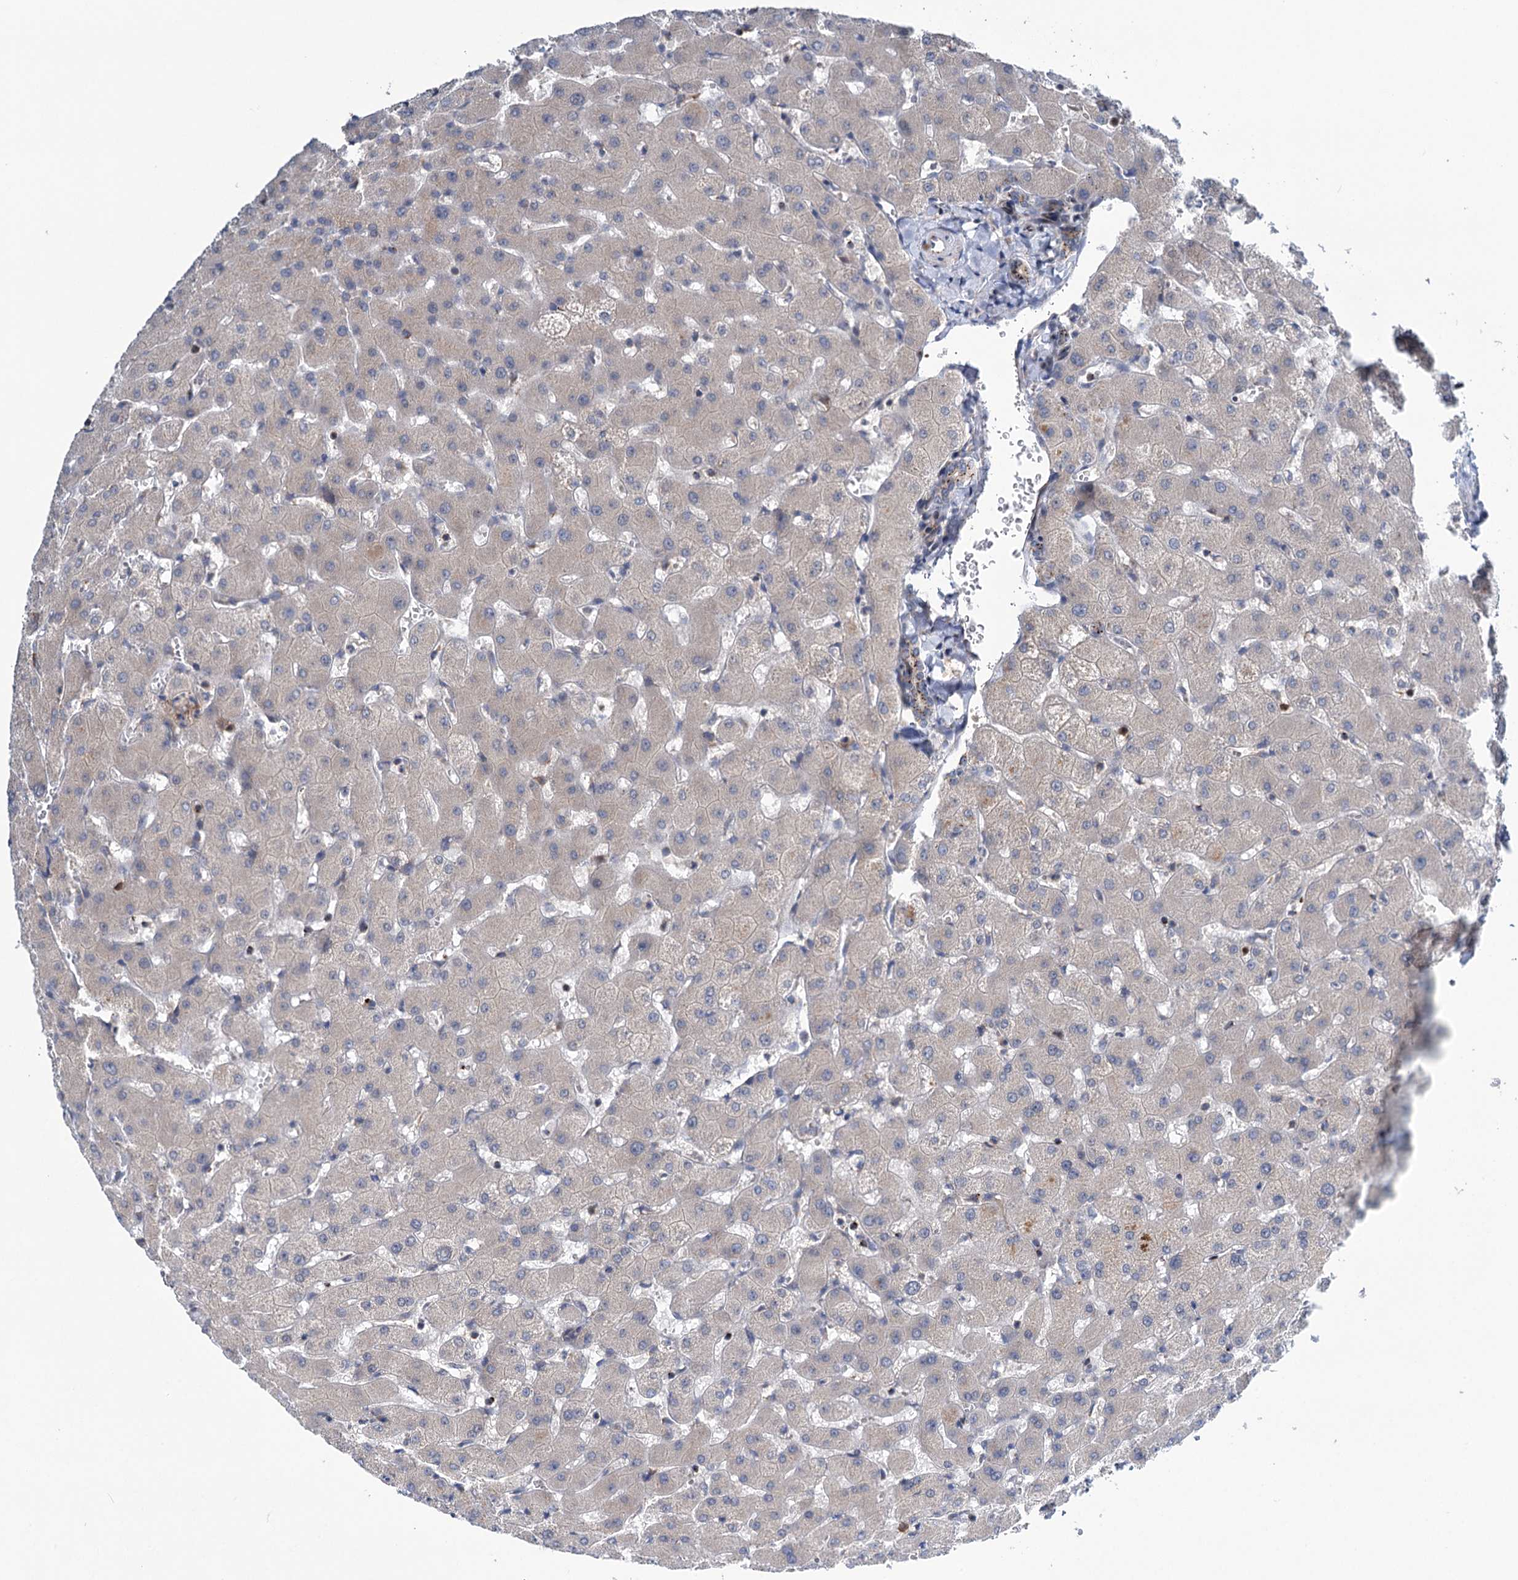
{"staining": {"intensity": "moderate", "quantity": "25%-75%", "location": "cytoplasmic/membranous"}, "tissue": "liver", "cell_type": "Cholangiocytes", "image_type": "normal", "snomed": [{"axis": "morphology", "description": "Normal tissue, NOS"}, {"axis": "topography", "description": "Liver"}], "caption": "Immunohistochemical staining of benign human liver displays 25%-75% levels of moderate cytoplasmic/membranous protein staining in approximately 25%-75% of cholangiocytes. (Brightfield microscopy of DAB IHC at high magnification).", "gene": "NCAPD2", "patient": {"sex": "female", "age": 63}}